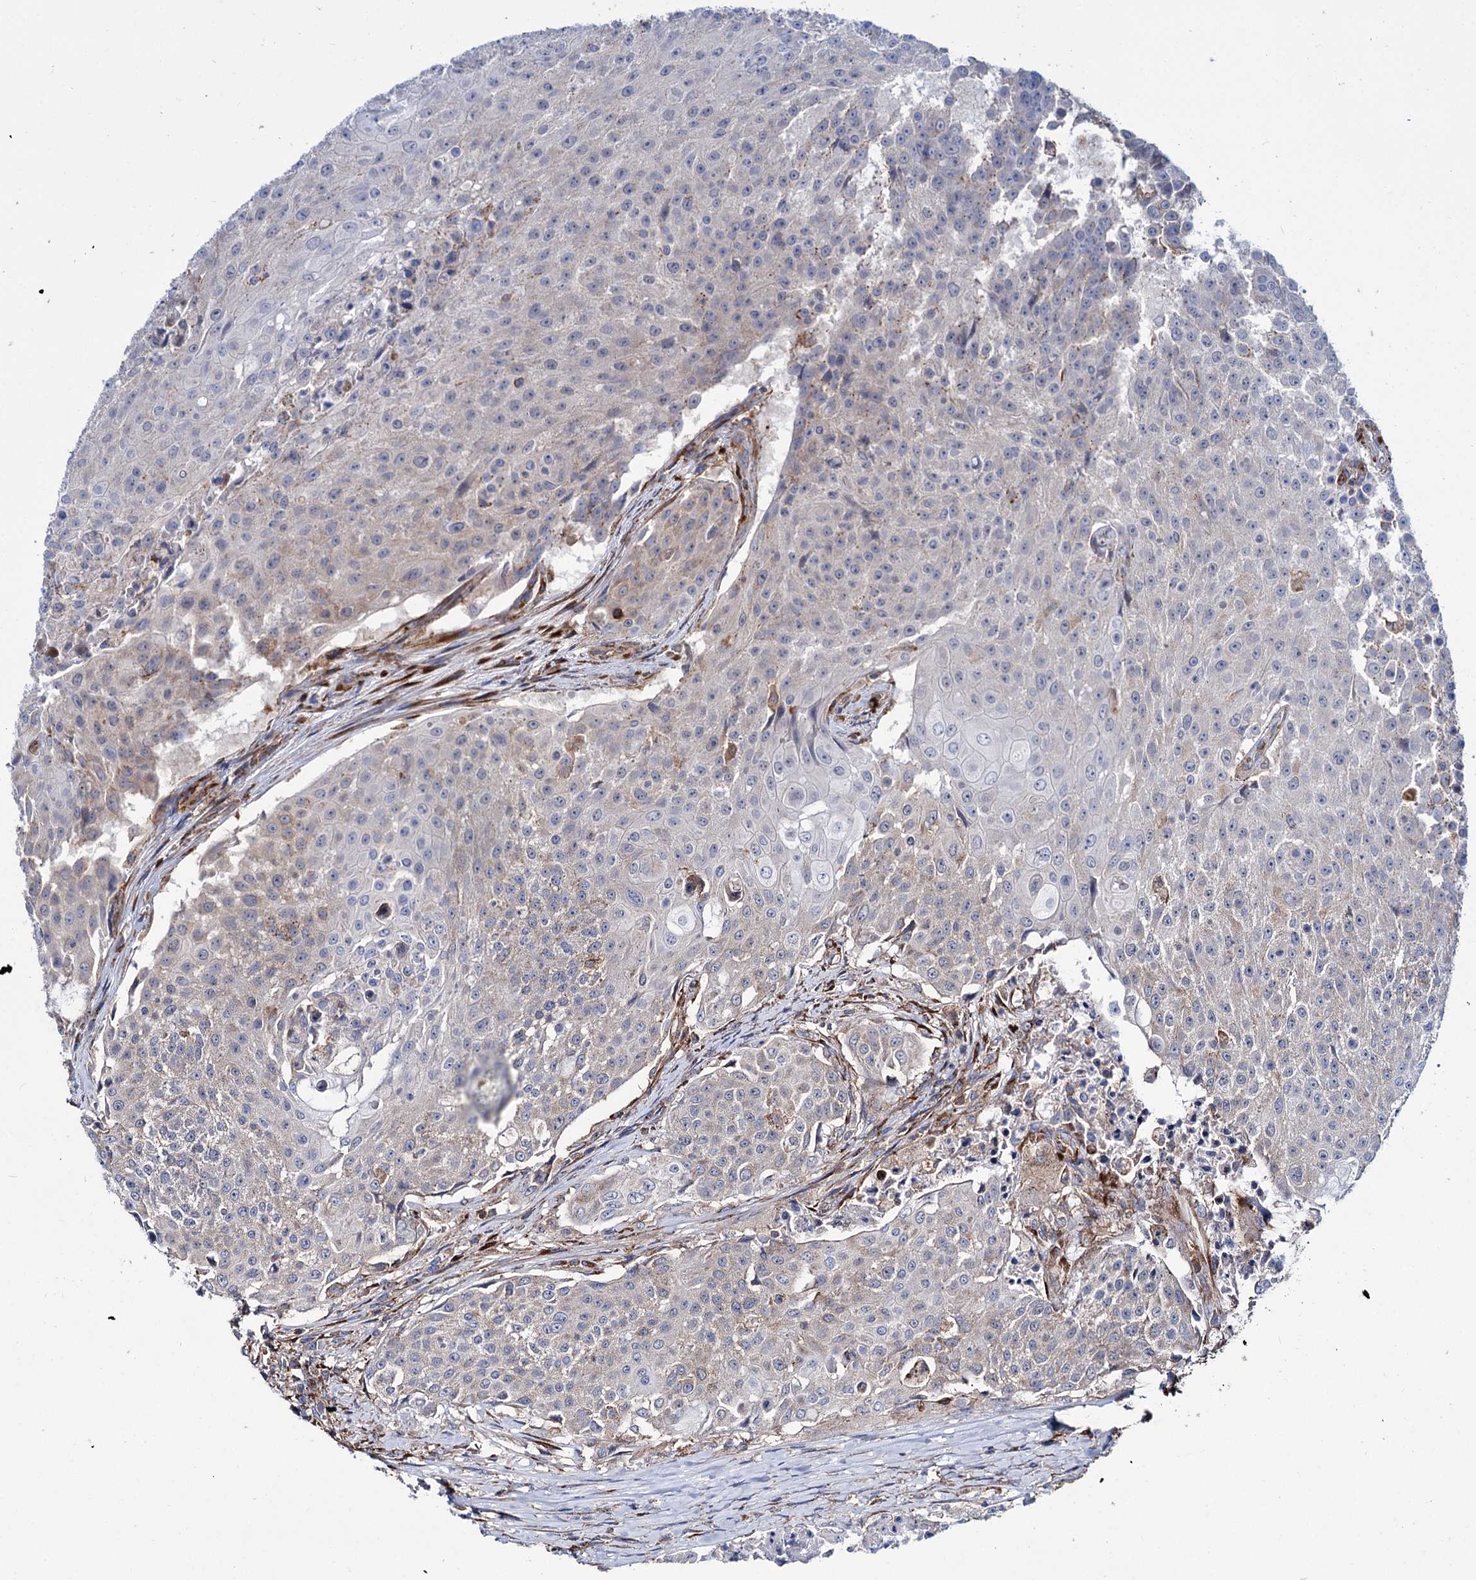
{"staining": {"intensity": "negative", "quantity": "none", "location": "none"}, "tissue": "urothelial cancer", "cell_type": "Tumor cells", "image_type": "cancer", "snomed": [{"axis": "morphology", "description": "Urothelial carcinoma, High grade"}, {"axis": "topography", "description": "Urinary bladder"}], "caption": "The image reveals no staining of tumor cells in urothelial cancer.", "gene": "DEF6", "patient": {"sex": "female", "age": 63}}